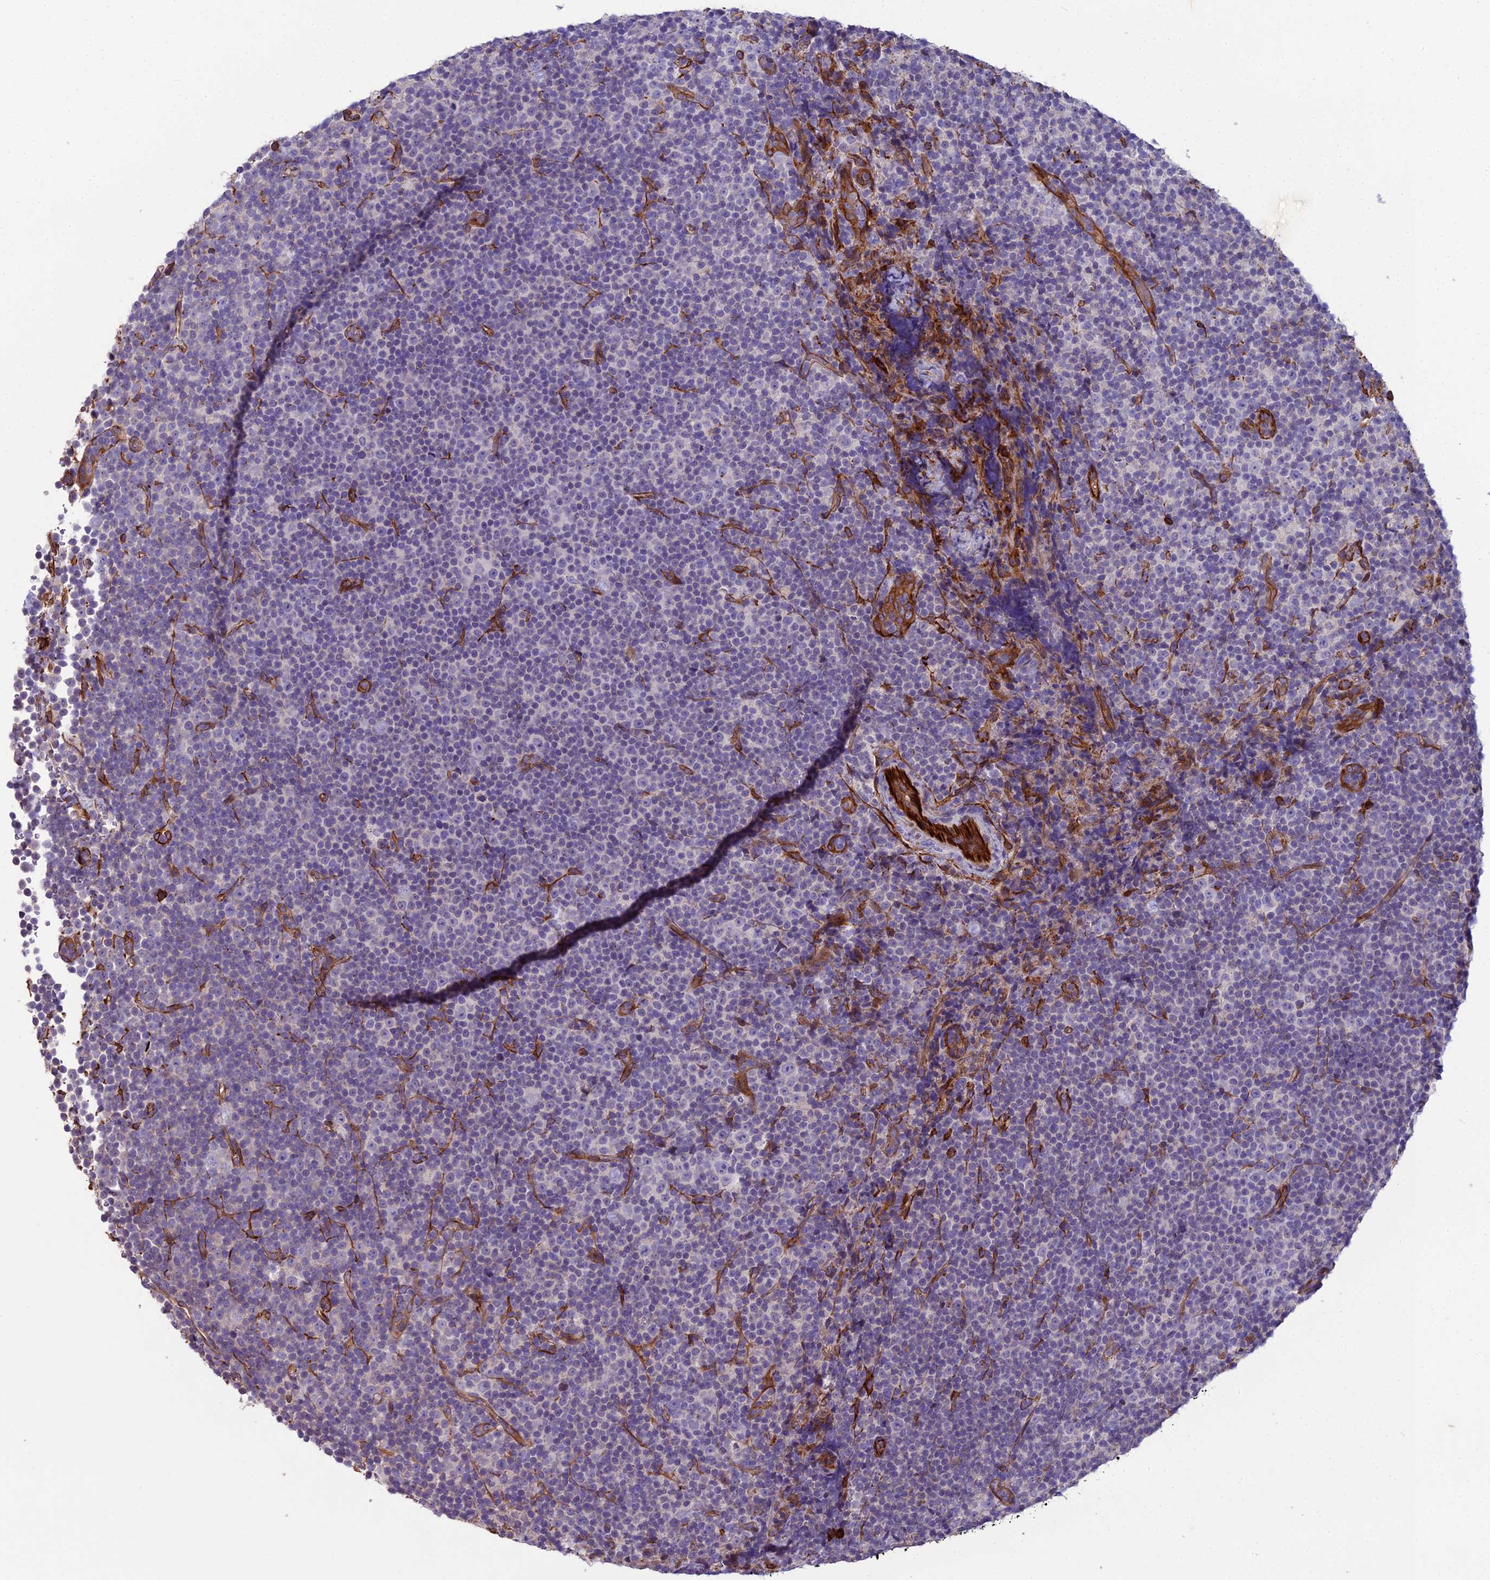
{"staining": {"intensity": "negative", "quantity": "none", "location": "none"}, "tissue": "lymphoma", "cell_type": "Tumor cells", "image_type": "cancer", "snomed": [{"axis": "morphology", "description": "Malignant lymphoma, non-Hodgkin's type, Low grade"}, {"axis": "topography", "description": "Lymph node"}], "caption": "This is an IHC image of low-grade malignant lymphoma, non-Hodgkin's type. There is no positivity in tumor cells.", "gene": "CFAP47", "patient": {"sex": "female", "age": 67}}